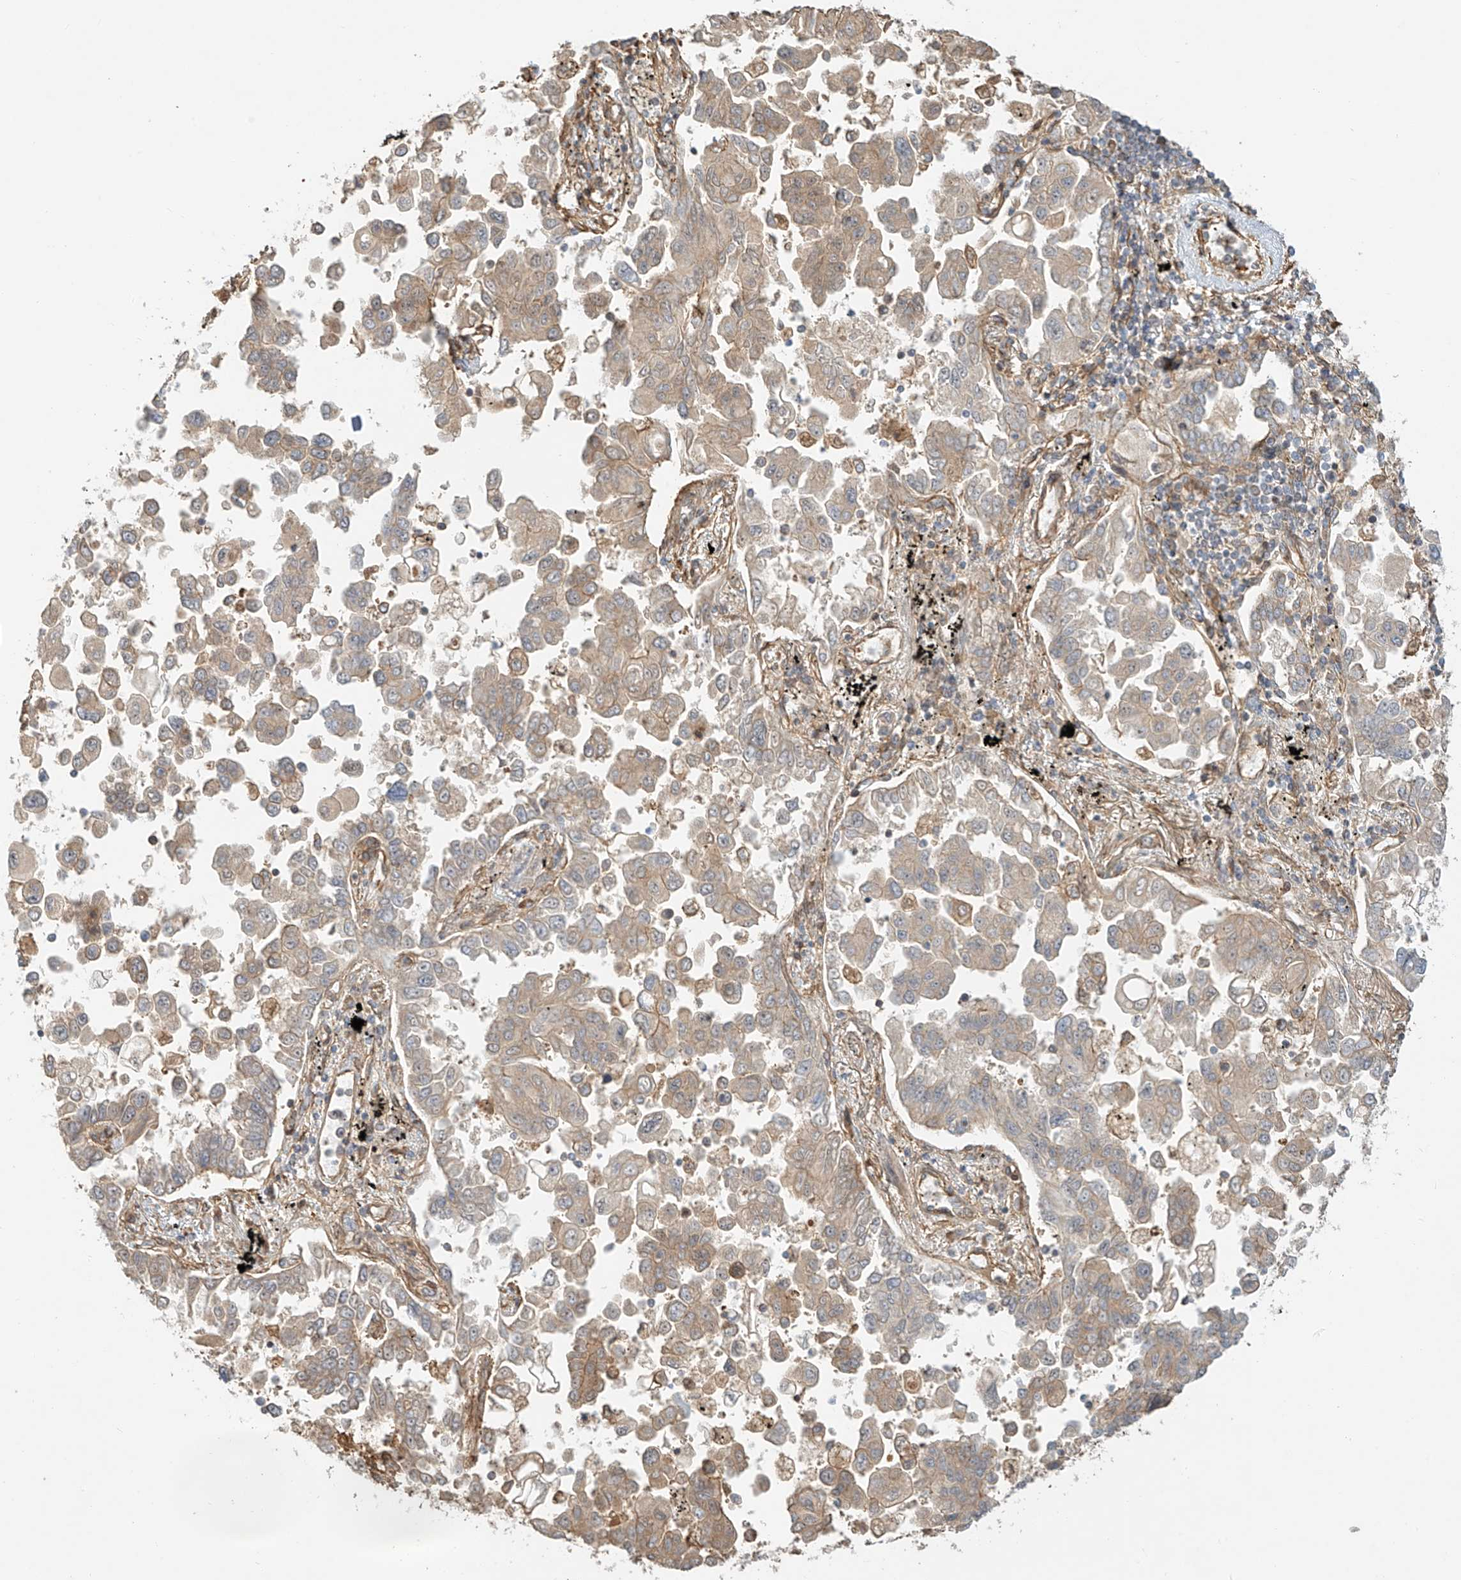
{"staining": {"intensity": "moderate", "quantity": "<25%", "location": "cytoplasmic/membranous"}, "tissue": "lung cancer", "cell_type": "Tumor cells", "image_type": "cancer", "snomed": [{"axis": "morphology", "description": "Adenocarcinoma, NOS"}, {"axis": "topography", "description": "Lung"}], "caption": "Immunohistochemical staining of human lung adenocarcinoma demonstrates moderate cytoplasmic/membranous protein expression in approximately <25% of tumor cells.", "gene": "CSMD3", "patient": {"sex": "female", "age": 67}}